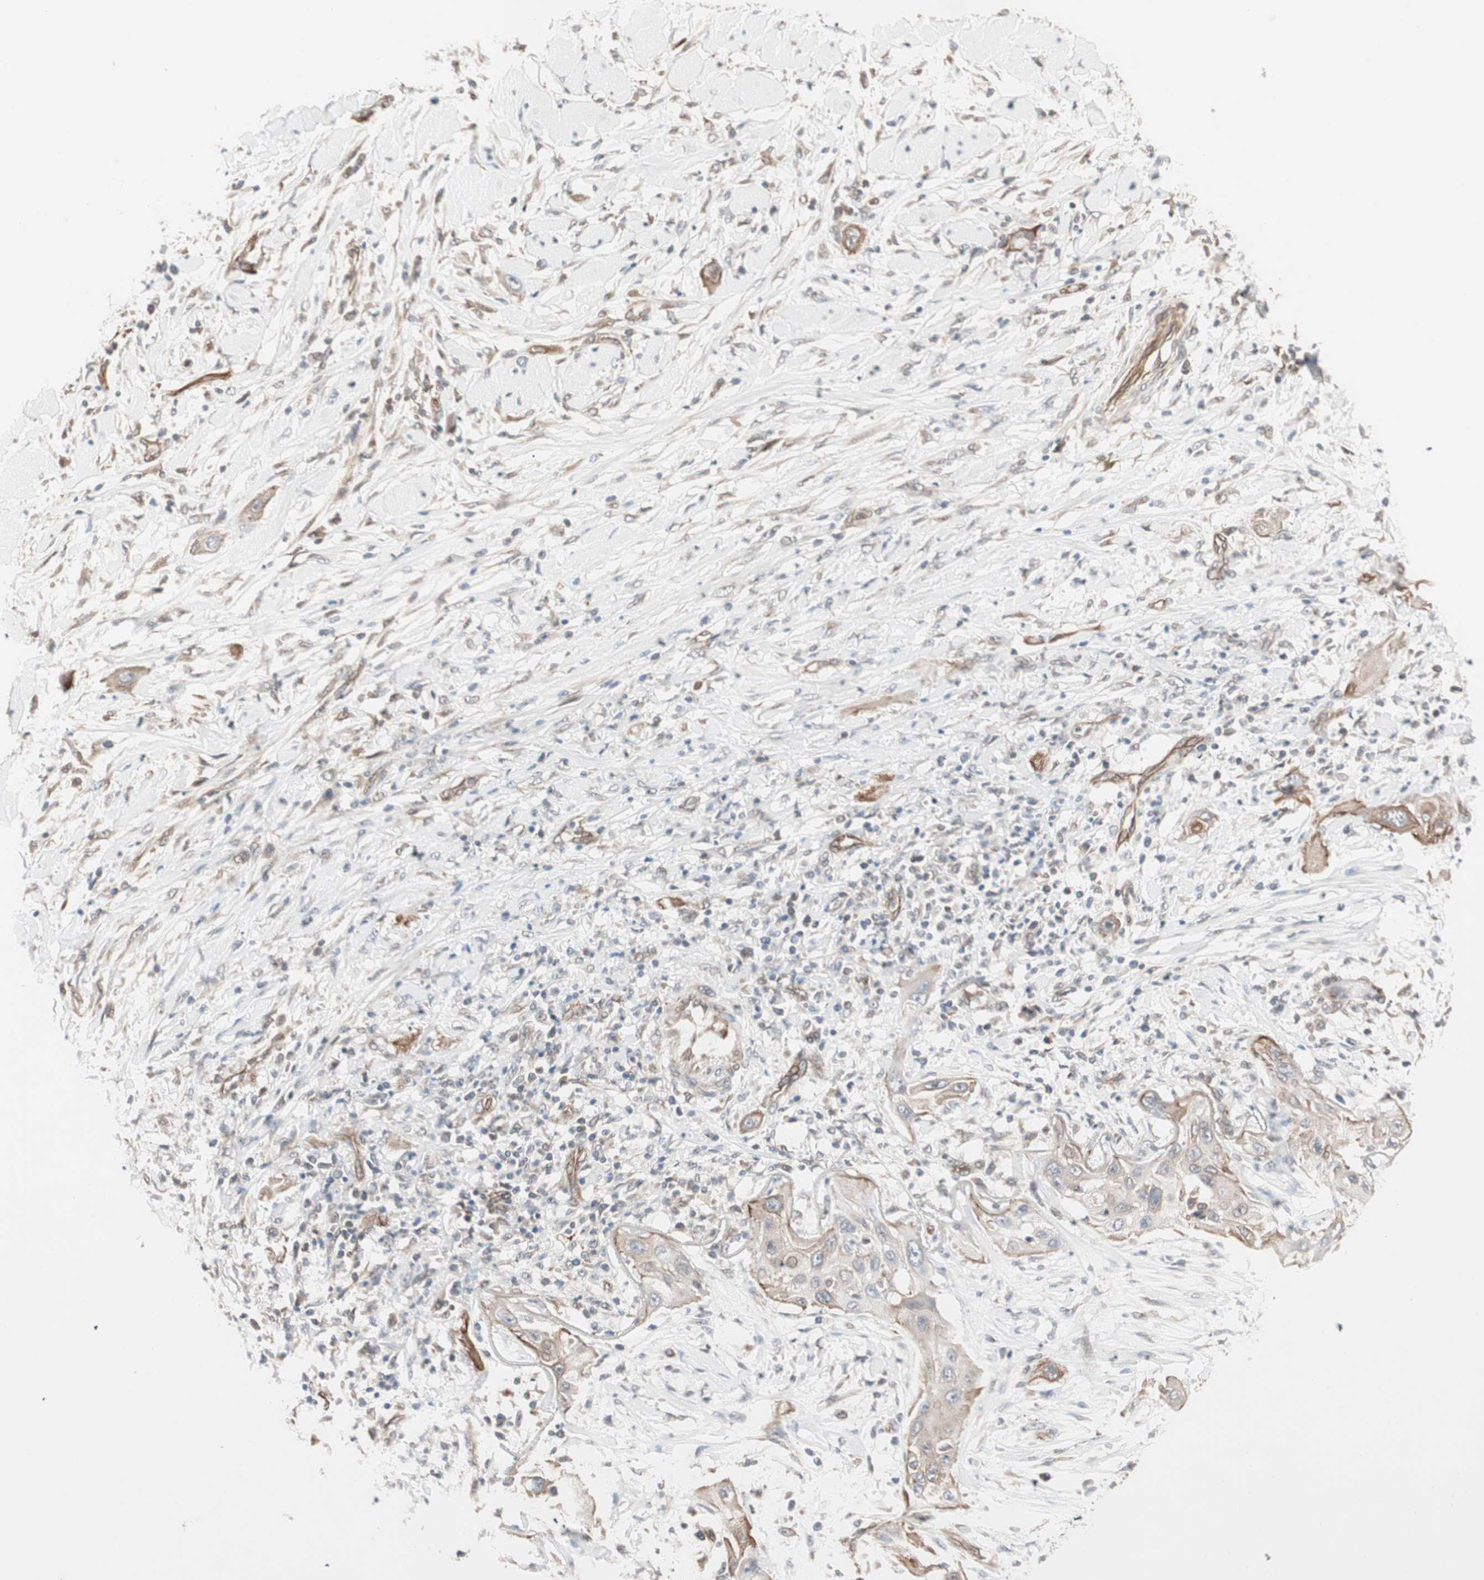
{"staining": {"intensity": "moderate", "quantity": ">75%", "location": "cytoplasmic/membranous"}, "tissue": "lung cancer", "cell_type": "Tumor cells", "image_type": "cancer", "snomed": [{"axis": "morphology", "description": "Squamous cell carcinoma, NOS"}, {"axis": "topography", "description": "Lung"}], "caption": "Protein expression analysis of lung squamous cell carcinoma reveals moderate cytoplasmic/membranous positivity in about >75% of tumor cells. Nuclei are stained in blue.", "gene": "PFDN1", "patient": {"sex": "female", "age": 47}}